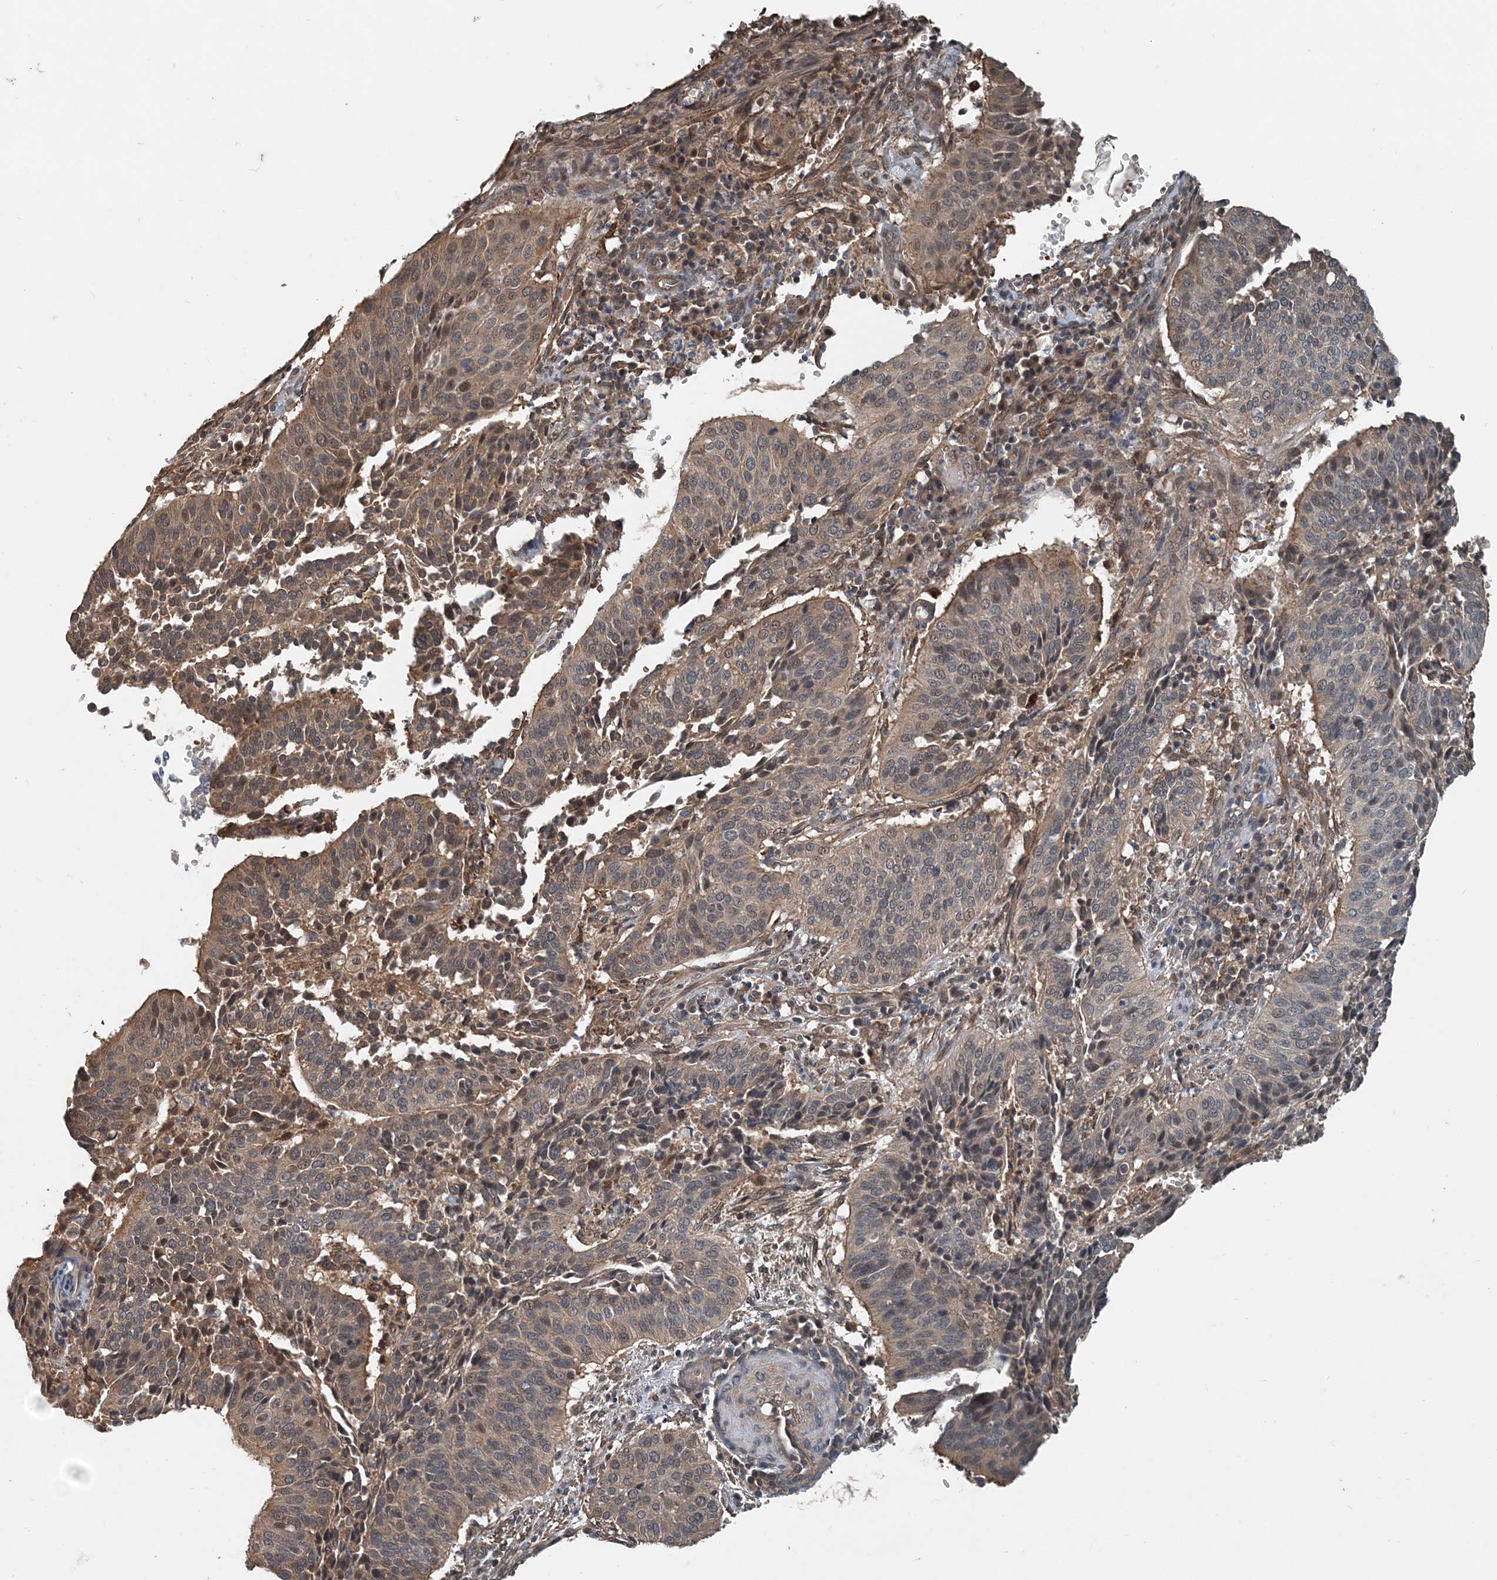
{"staining": {"intensity": "weak", "quantity": "25%-75%", "location": "cytoplasmic/membranous"}, "tissue": "cervical cancer", "cell_type": "Tumor cells", "image_type": "cancer", "snomed": [{"axis": "morphology", "description": "Normal tissue, NOS"}, {"axis": "morphology", "description": "Squamous cell carcinoma, NOS"}, {"axis": "topography", "description": "Cervix"}], "caption": "Protein staining of cervical squamous cell carcinoma tissue demonstrates weak cytoplasmic/membranous staining in about 25%-75% of tumor cells.", "gene": "SMPD3", "patient": {"sex": "female", "age": 39}}